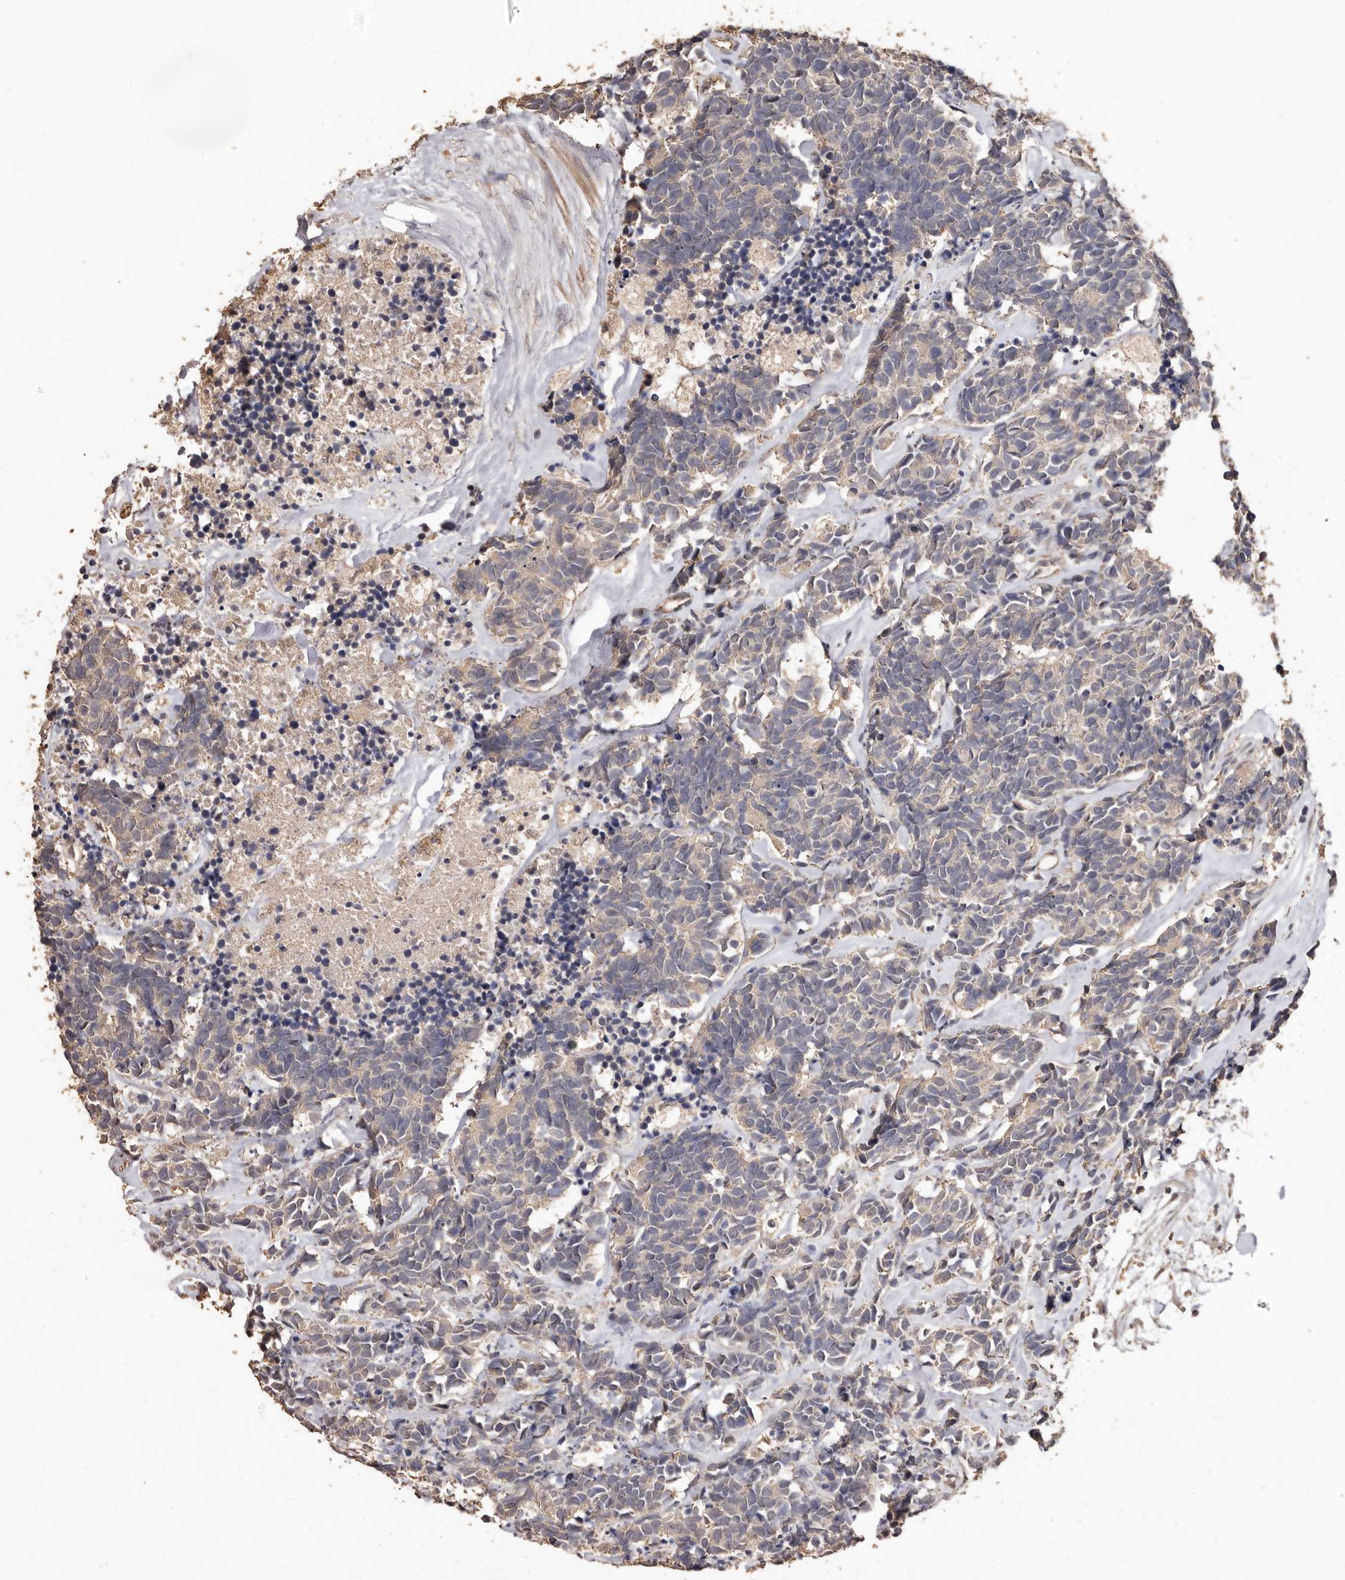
{"staining": {"intensity": "negative", "quantity": "none", "location": "none"}, "tissue": "carcinoid", "cell_type": "Tumor cells", "image_type": "cancer", "snomed": [{"axis": "morphology", "description": "Carcinoma, NOS"}, {"axis": "morphology", "description": "Carcinoid, malignant, NOS"}, {"axis": "topography", "description": "Urinary bladder"}], "caption": "Immunohistochemistry (IHC) photomicrograph of neoplastic tissue: human carcinoid stained with DAB (3,3'-diaminobenzidine) exhibits no significant protein staining in tumor cells. (Stains: DAB (3,3'-diaminobenzidine) IHC with hematoxylin counter stain, Microscopy: brightfield microscopy at high magnification).", "gene": "INAVA", "patient": {"sex": "male", "age": 57}}